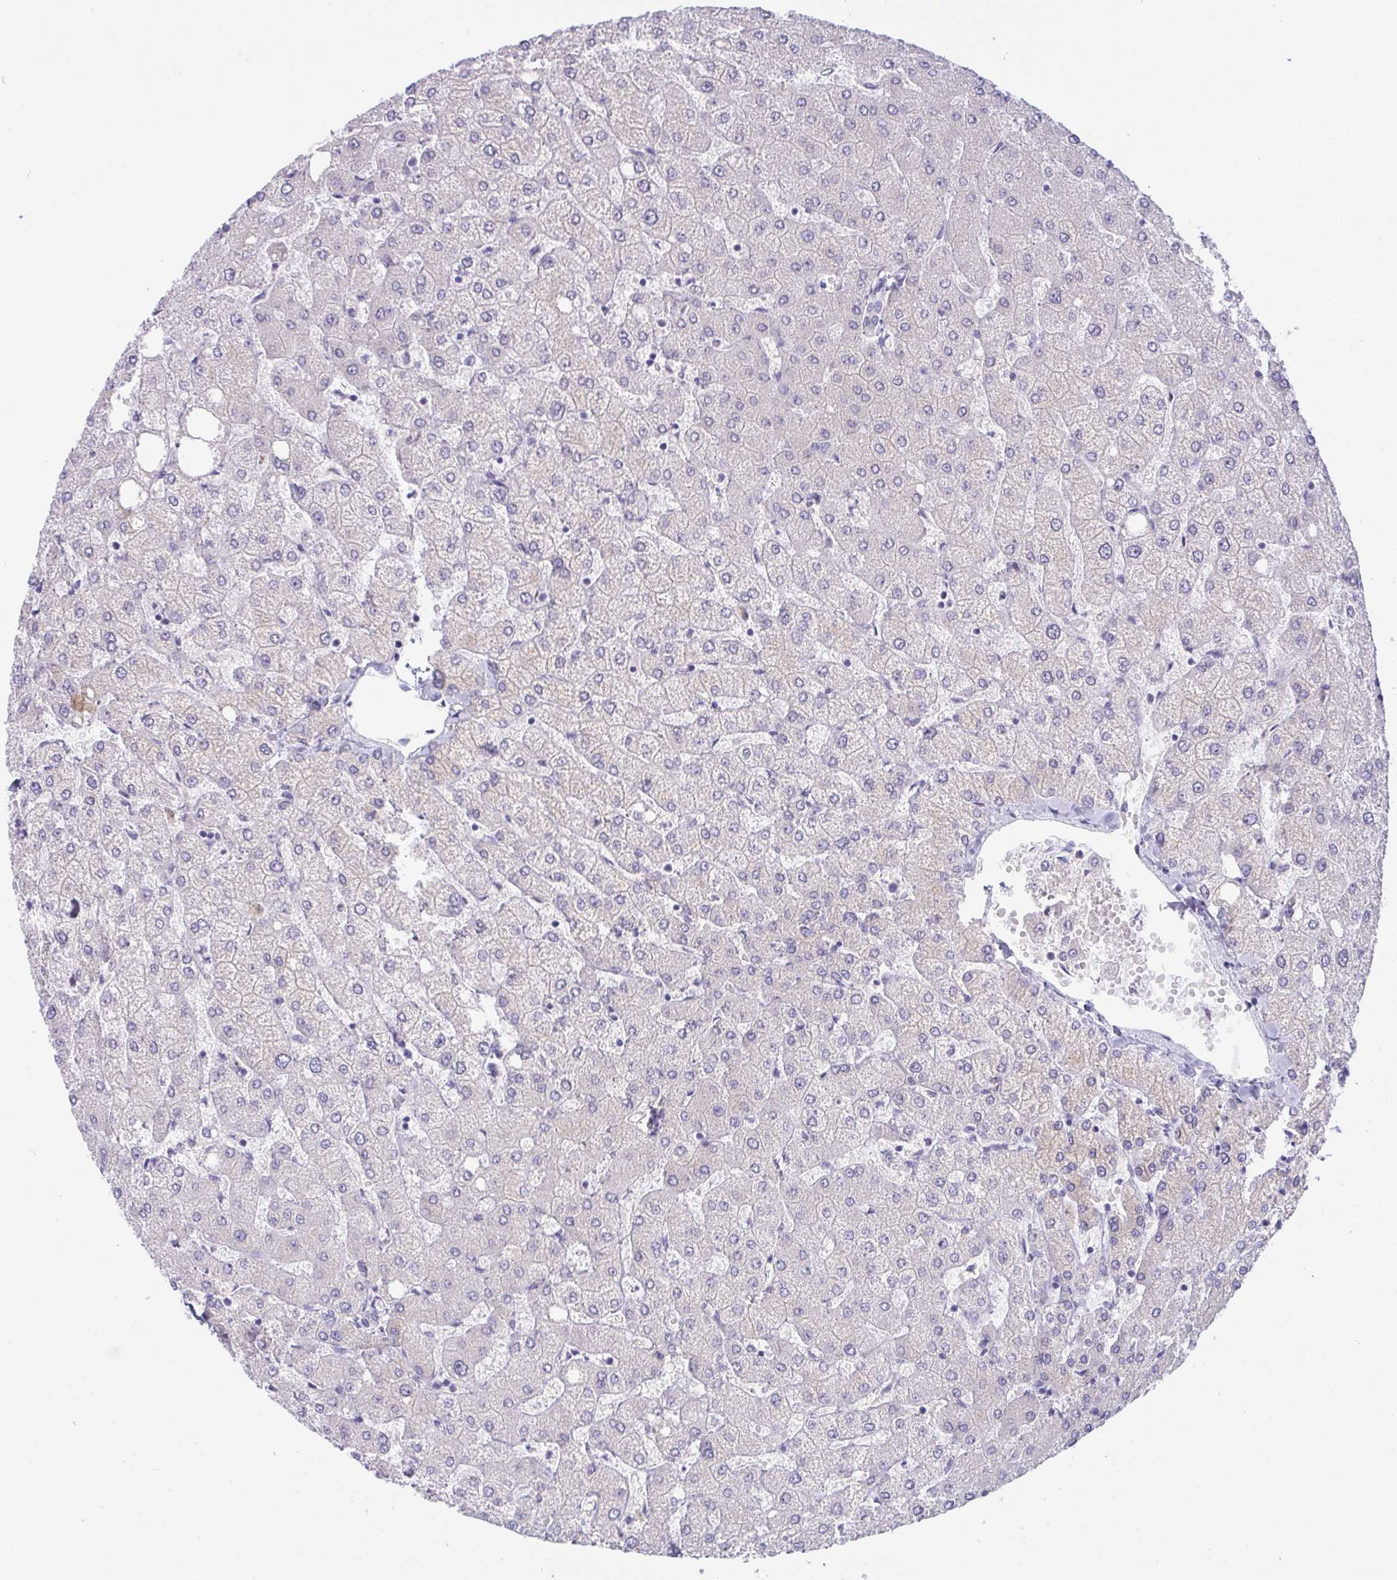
{"staining": {"intensity": "negative", "quantity": "none", "location": "none"}, "tissue": "liver", "cell_type": "Cholangiocytes", "image_type": "normal", "snomed": [{"axis": "morphology", "description": "Normal tissue, NOS"}, {"axis": "topography", "description": "Liver"}], "caption": "The histopathology image reveals no staining of cholangiocytes in benign liver.", "gene": "SEMA6B", "patient": {"sex": "female", "age": 54}}